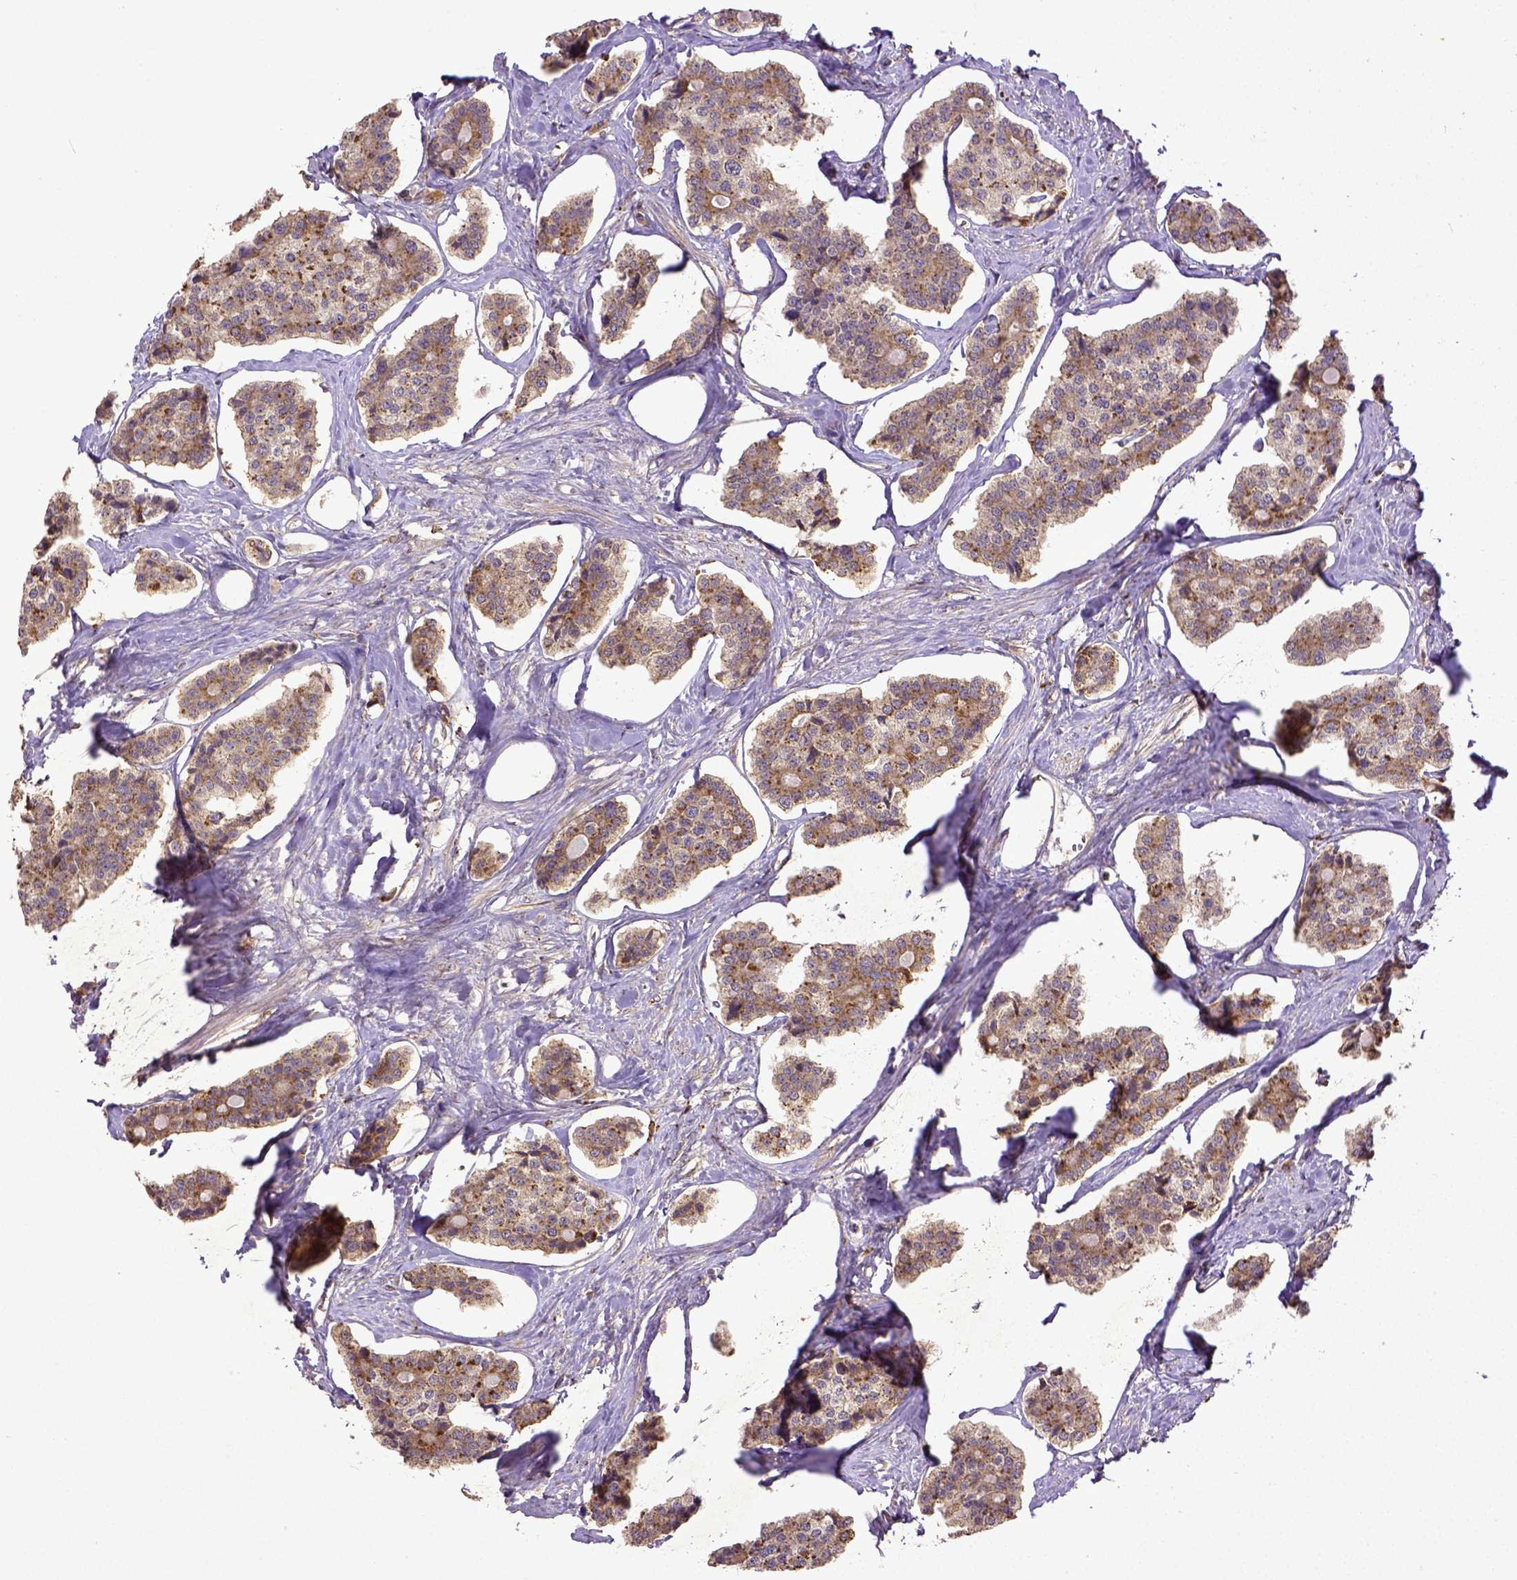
{"staining": {"intensity": "moderate", "quantity": ">75%", "location": "cytoplasmic/membranous"}, "tissue": "carcinoid", "cell_type": "Tumor cells", "image_type": "cancer", "snomed": [{"axis": "morphology", "description": "Carcinoid, malignant, NOS"}, {"axis": "topography", "description": "Small intestine"}], "caption": "DAB (3,3'-diaminobenzidine) immunohistochemical staining of carcinoid exhibits moderate cytoplasmic/membranous protein staining in about >75% of tumor cells. (Stains: DAB (3,3'-diaminobenzidine) in brown, nuclei in blue, Microscopy: brightfield microscopy at high magnification).", "gene": "MT-CO1", "patient": {"sex": "female", "age": 65}}